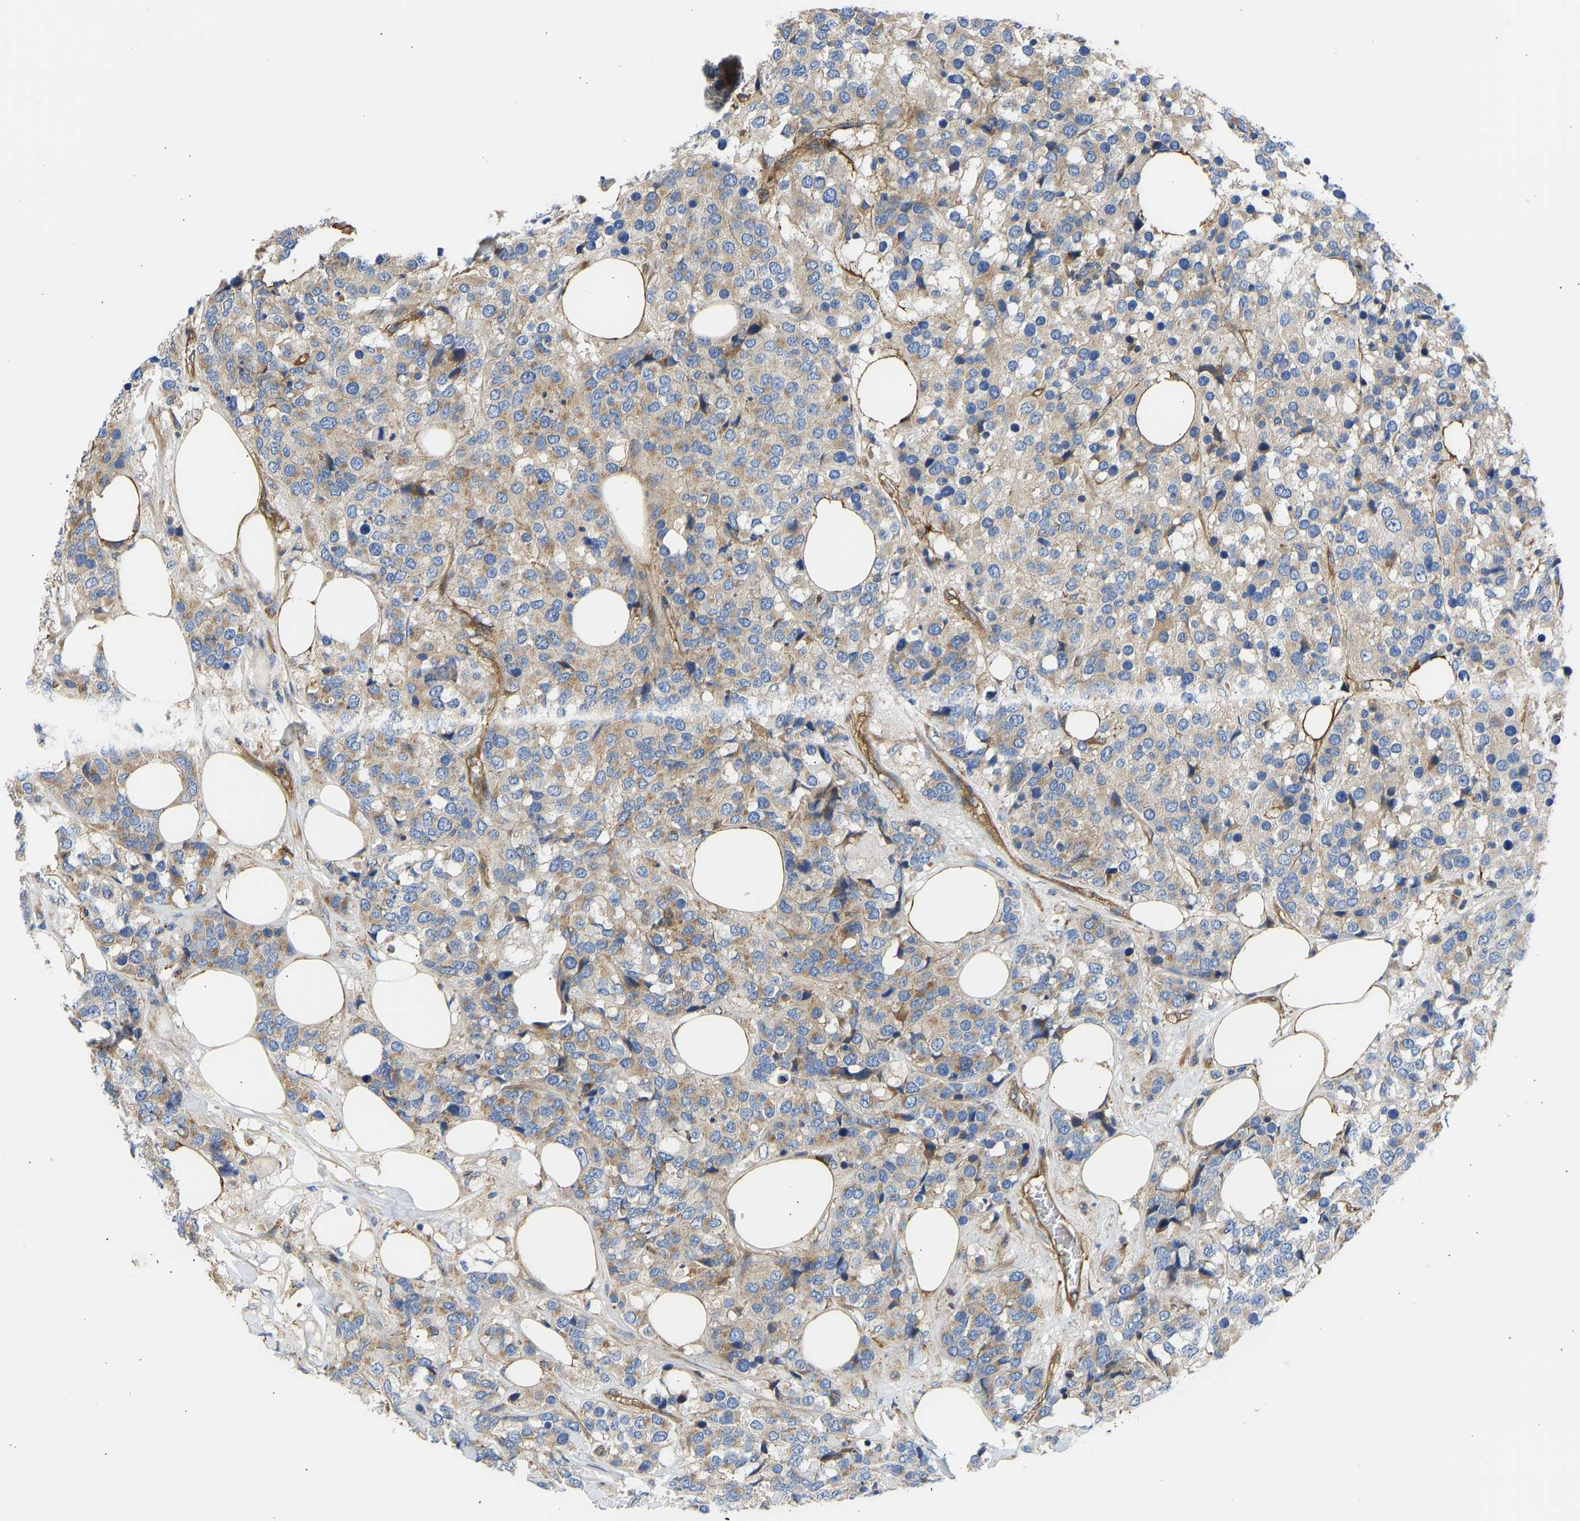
{"staining": {"intensity": "moderate", "quantity": ">75%", "location": "cytoplasmic/membranous"}, "tissue": "breast cancer", "cell_type": "Tumor cells", "image_type": "cancer", "snomed": [{"axis": "morphology", "description": "Lobular carcinoma"}, {"axis": "topography", "description": "Breast"}], "caption": "A high-resolution micrograph shows immunohistochemistry (IHC) staining of breast cancer, which reveals moderate cytoplasmic/membranous expression in approximately >75% of tumor cells.", "gene": "MYO1C", "patient": {"sex": "female", "age": 59}}